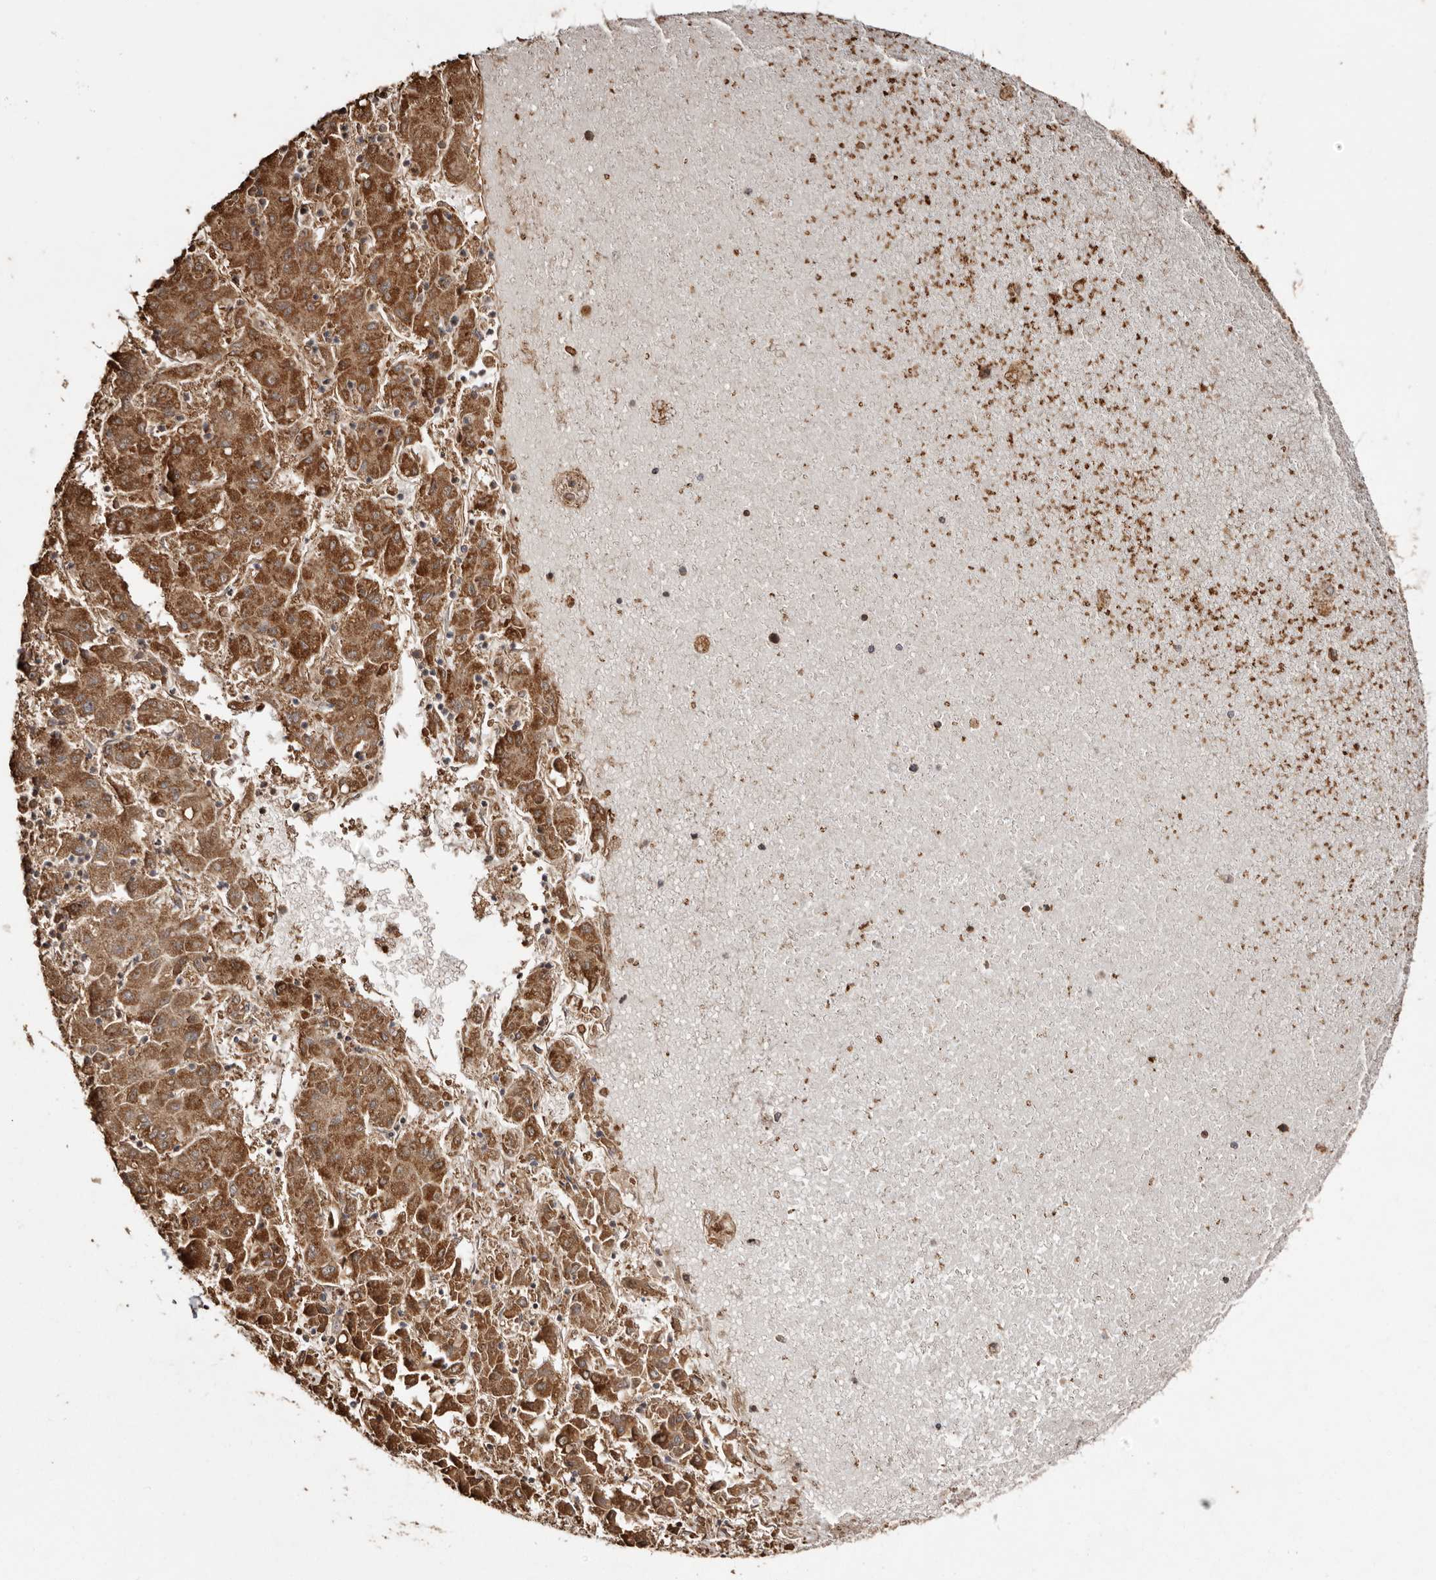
{"staining": {"intensity": "strong", "quantity": ">75%", "location": "cytoplasmic/membranous"}, "tissue": "liver cancer", "cell_type": "Tumor cells", "image_type": "cancer", "snomed": [{"axis": "morphology", "description": "Carcinoma, Hepatocellular, NOS"}, {"axis": "topography", "description": "Liver"}], "caption": "The immunohistochemical stain highlights strong cytoplasmic/membranous expression in tumor cells of liver cancer tissue.", "gene": "MACC1", "patient": {"sex": "male", "age": 72}}